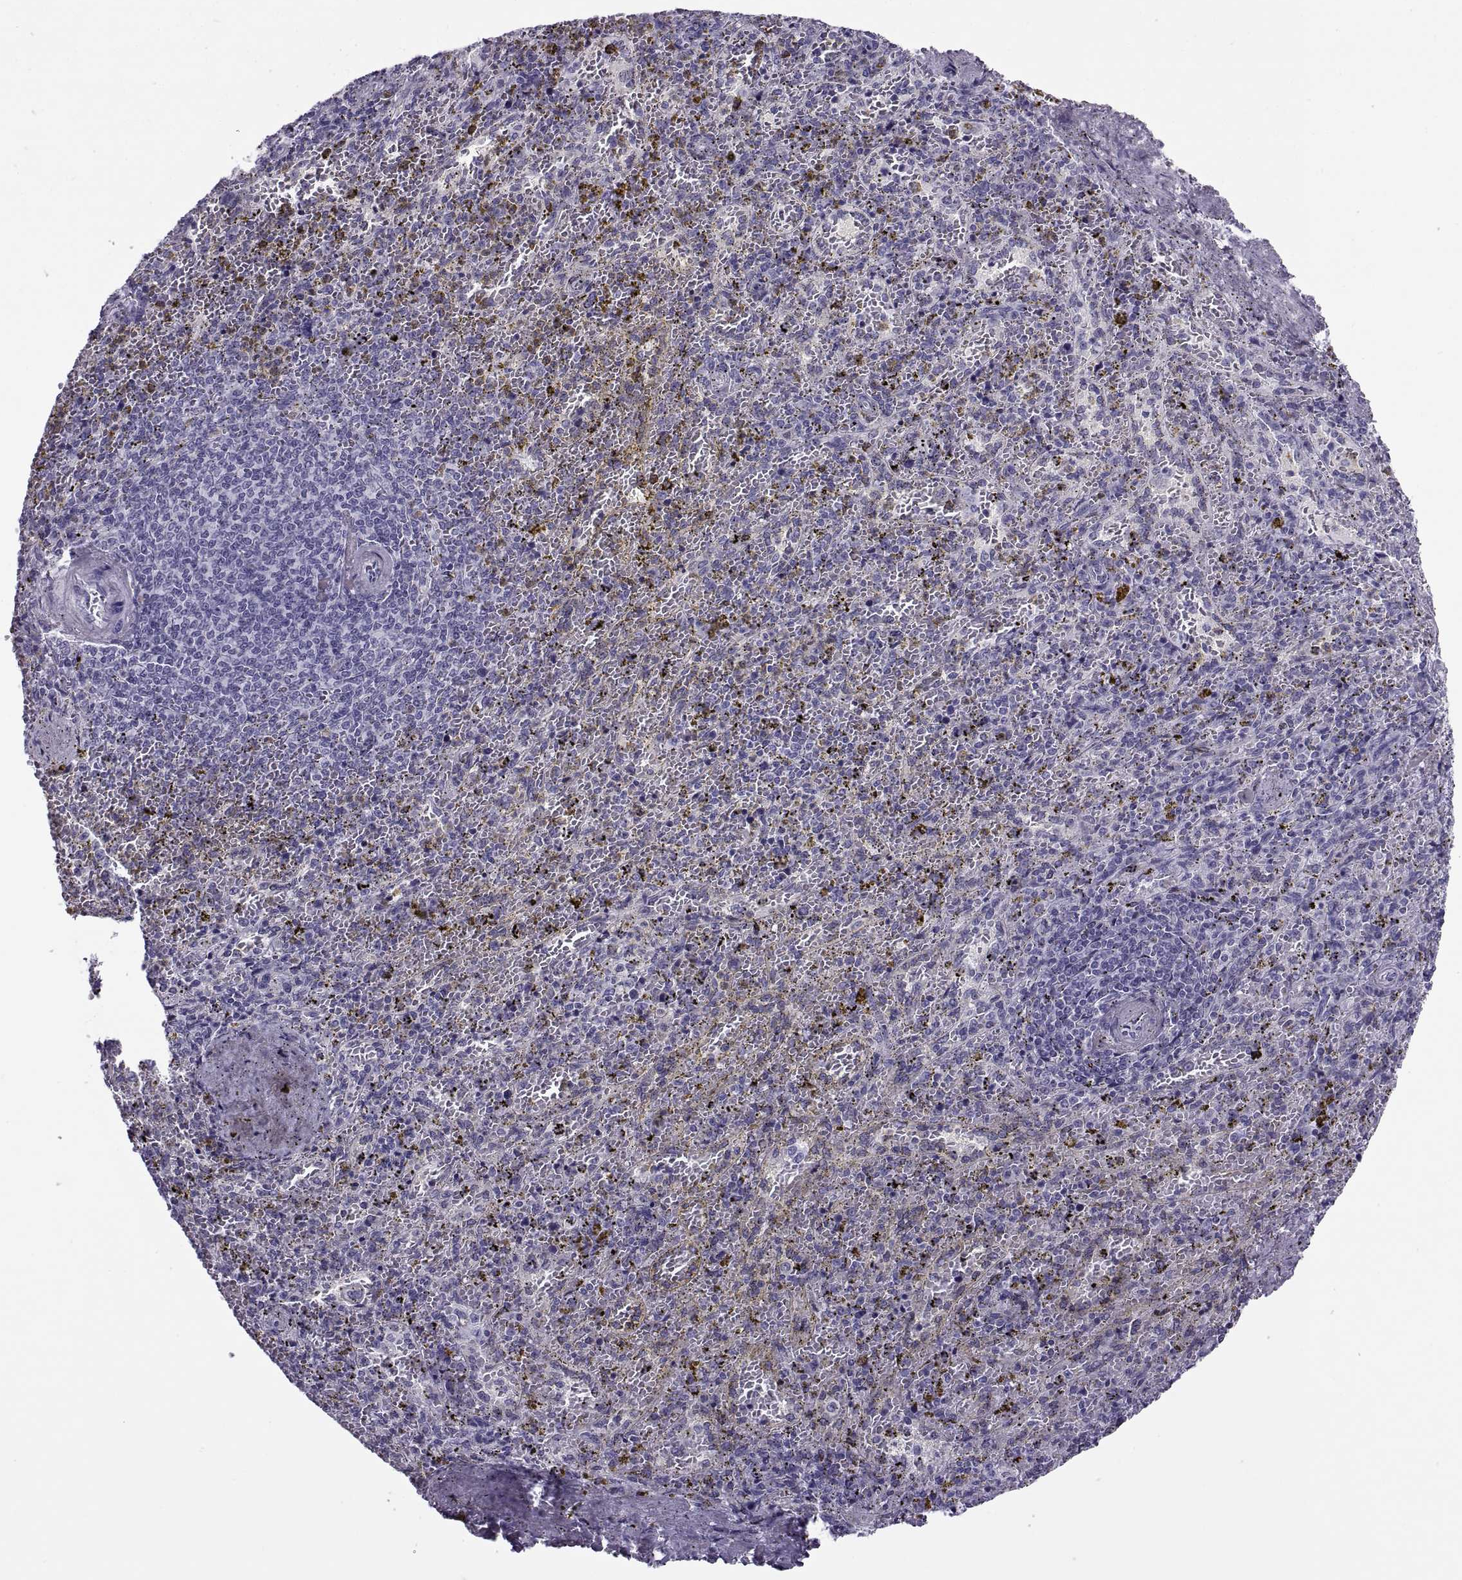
{"staining": {"intensity": "negative", "quantity": "none", "location": "none"}, "tissue": "spleen", "cell_type": "Cells in red pulp", "image_type": "normal", "snomed": [{"axis": "morphology", "description": "Normal tissue, NOS"}, {"axis": "topography", "description": "Spleen"}], "caption": "High magnification brightfield microscopy of normal spleen stained with DAB (brown) and counterstained with hematoxylin (blue): cells in red pulp show no significant staining. (DAB (3,3'-diaminobenzidine) immunohistochemistry (IHC), high magnification).", "gene": "RLBP1", "patient": {"sex": "female", "age": 50}}